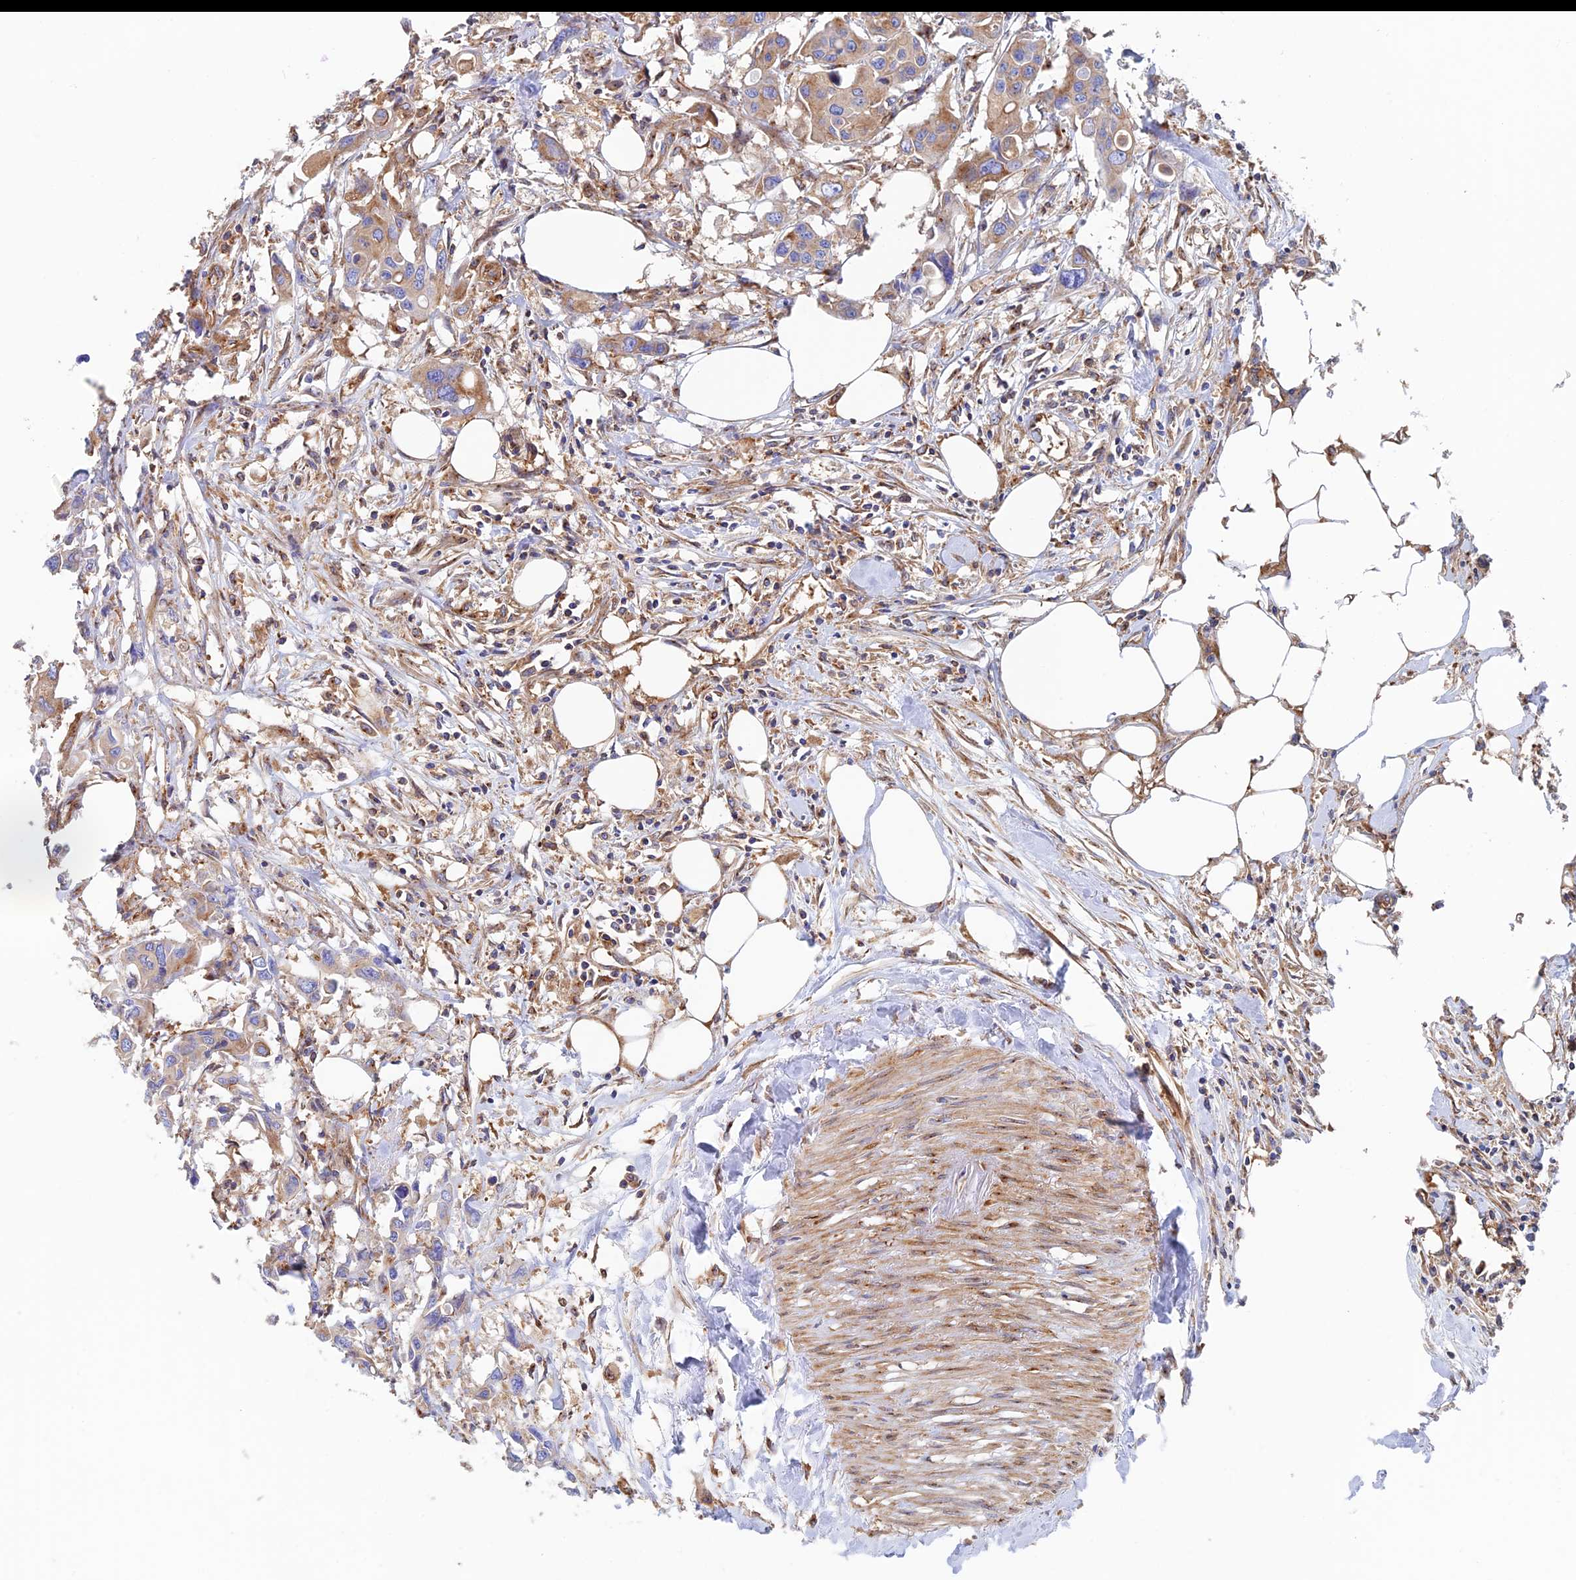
{"staining": {"intensity": "moderate", "quantity": ">75%", "location": "cytoplasmic/membranous"}, "tissue": "colorectal cancer", "cell_type": "Tumor cells", "image_type": "cancer", "snomed": [{"axis": "morphology", "description": "Adenocarcinoma, NOS"}, {"axis": "topography", "description": "Colon"}], "caption": "Protein expression analysis of colorectal adenocarcinoma shows moderate cytoplasmic/membranous expression in approximately >75% of tumor cells.", "gene": "DCTN2", "patient": {"sex": "male", "age": 77}}